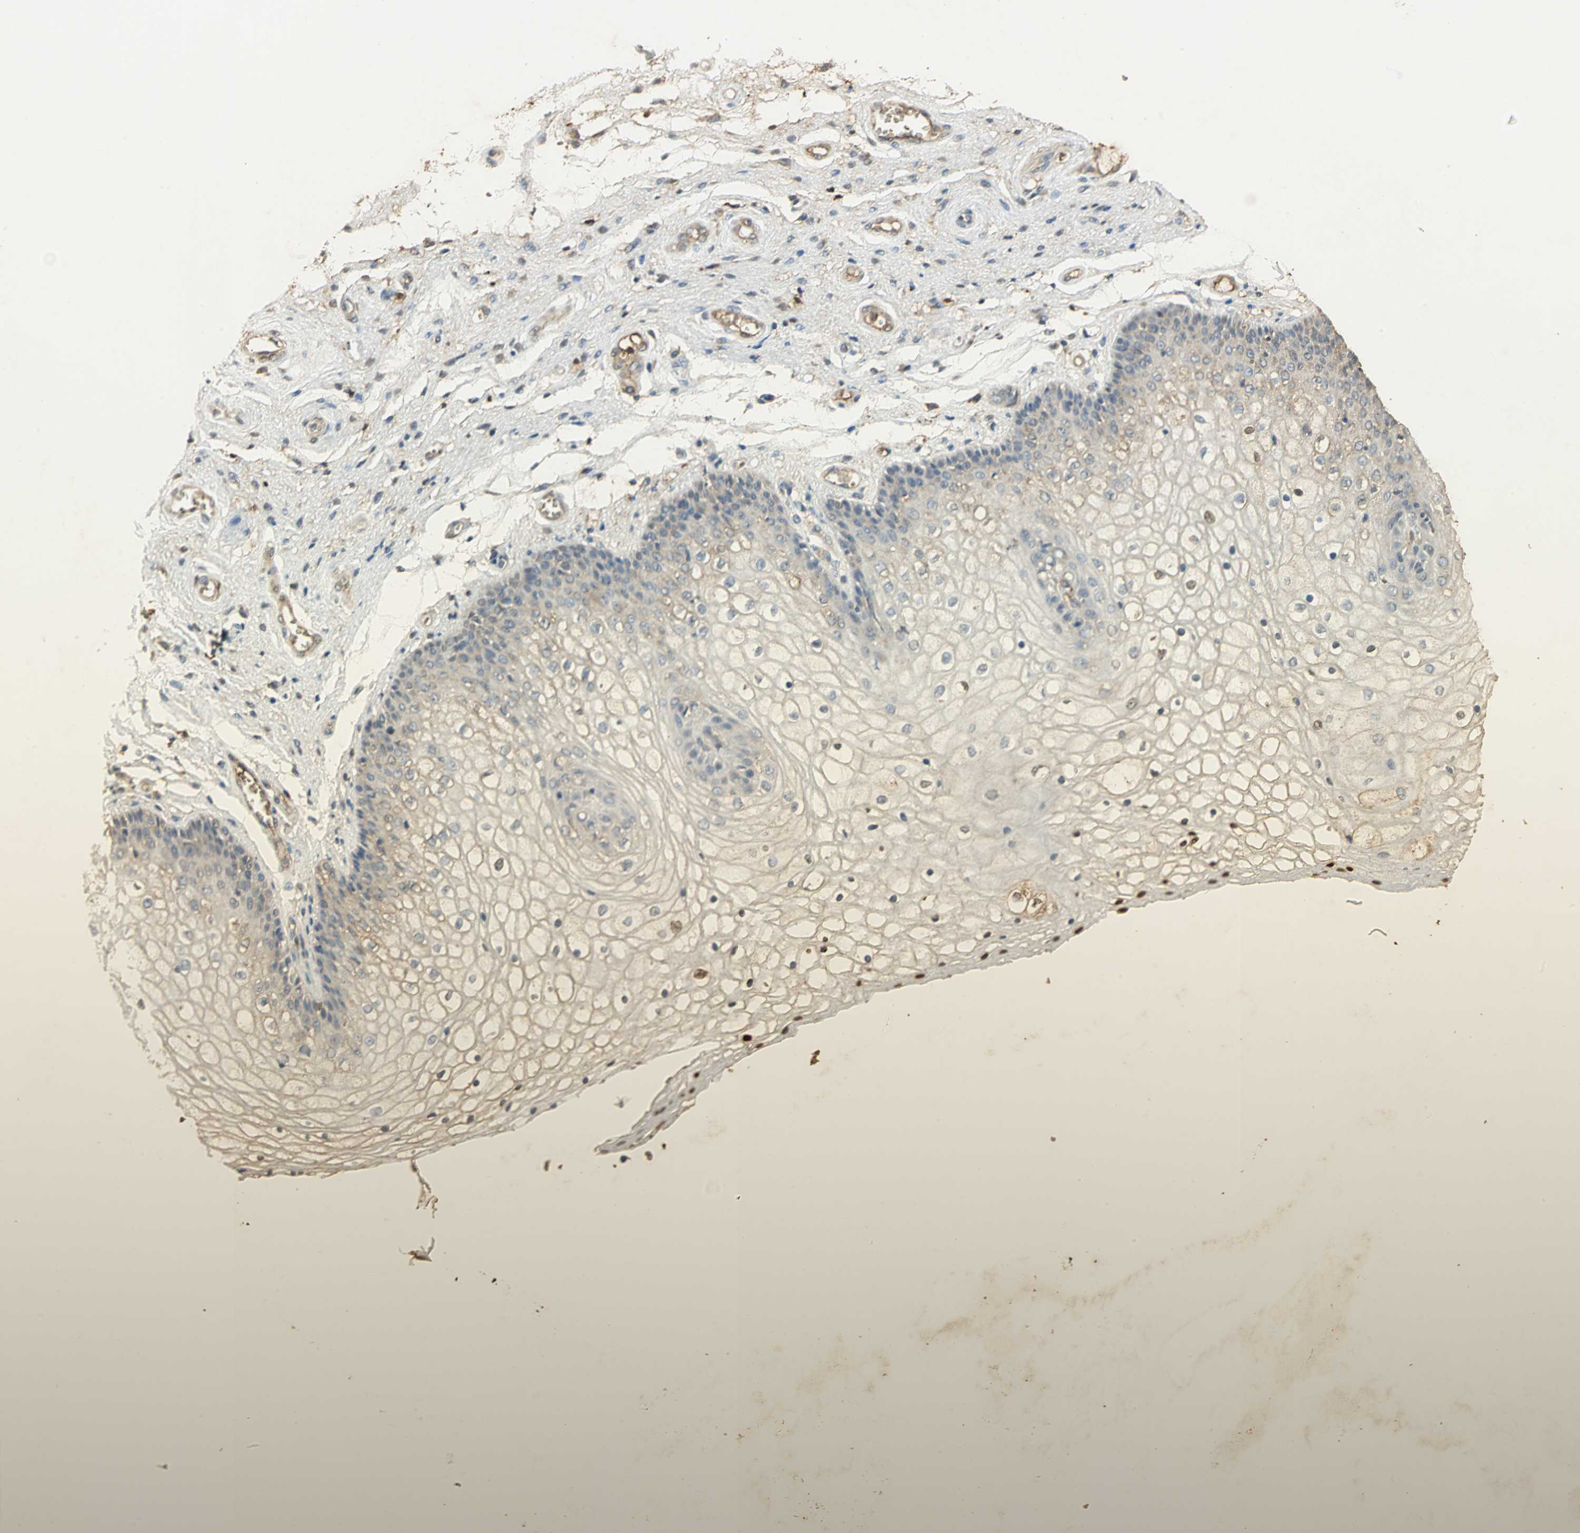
{"staining": {"intensity": "weak", "quantity": "<25%", "location": "cytoplasmic/membranous"}, "tissue": "vagina", "cell_type": "Squamous epithelial cells", "image_type": "normal", "snomed": [{"axis": "morphology", "description": "Normal tissue, NOS"}, {"axis": "topography", "description": "Vagina"}], "caption": "An IHC image of benign vagina is shown. There is no staining in squamous epithelial cells of vagina.", "gene": "GAPDH", "patient": {"sex": "female", "age": 34}}